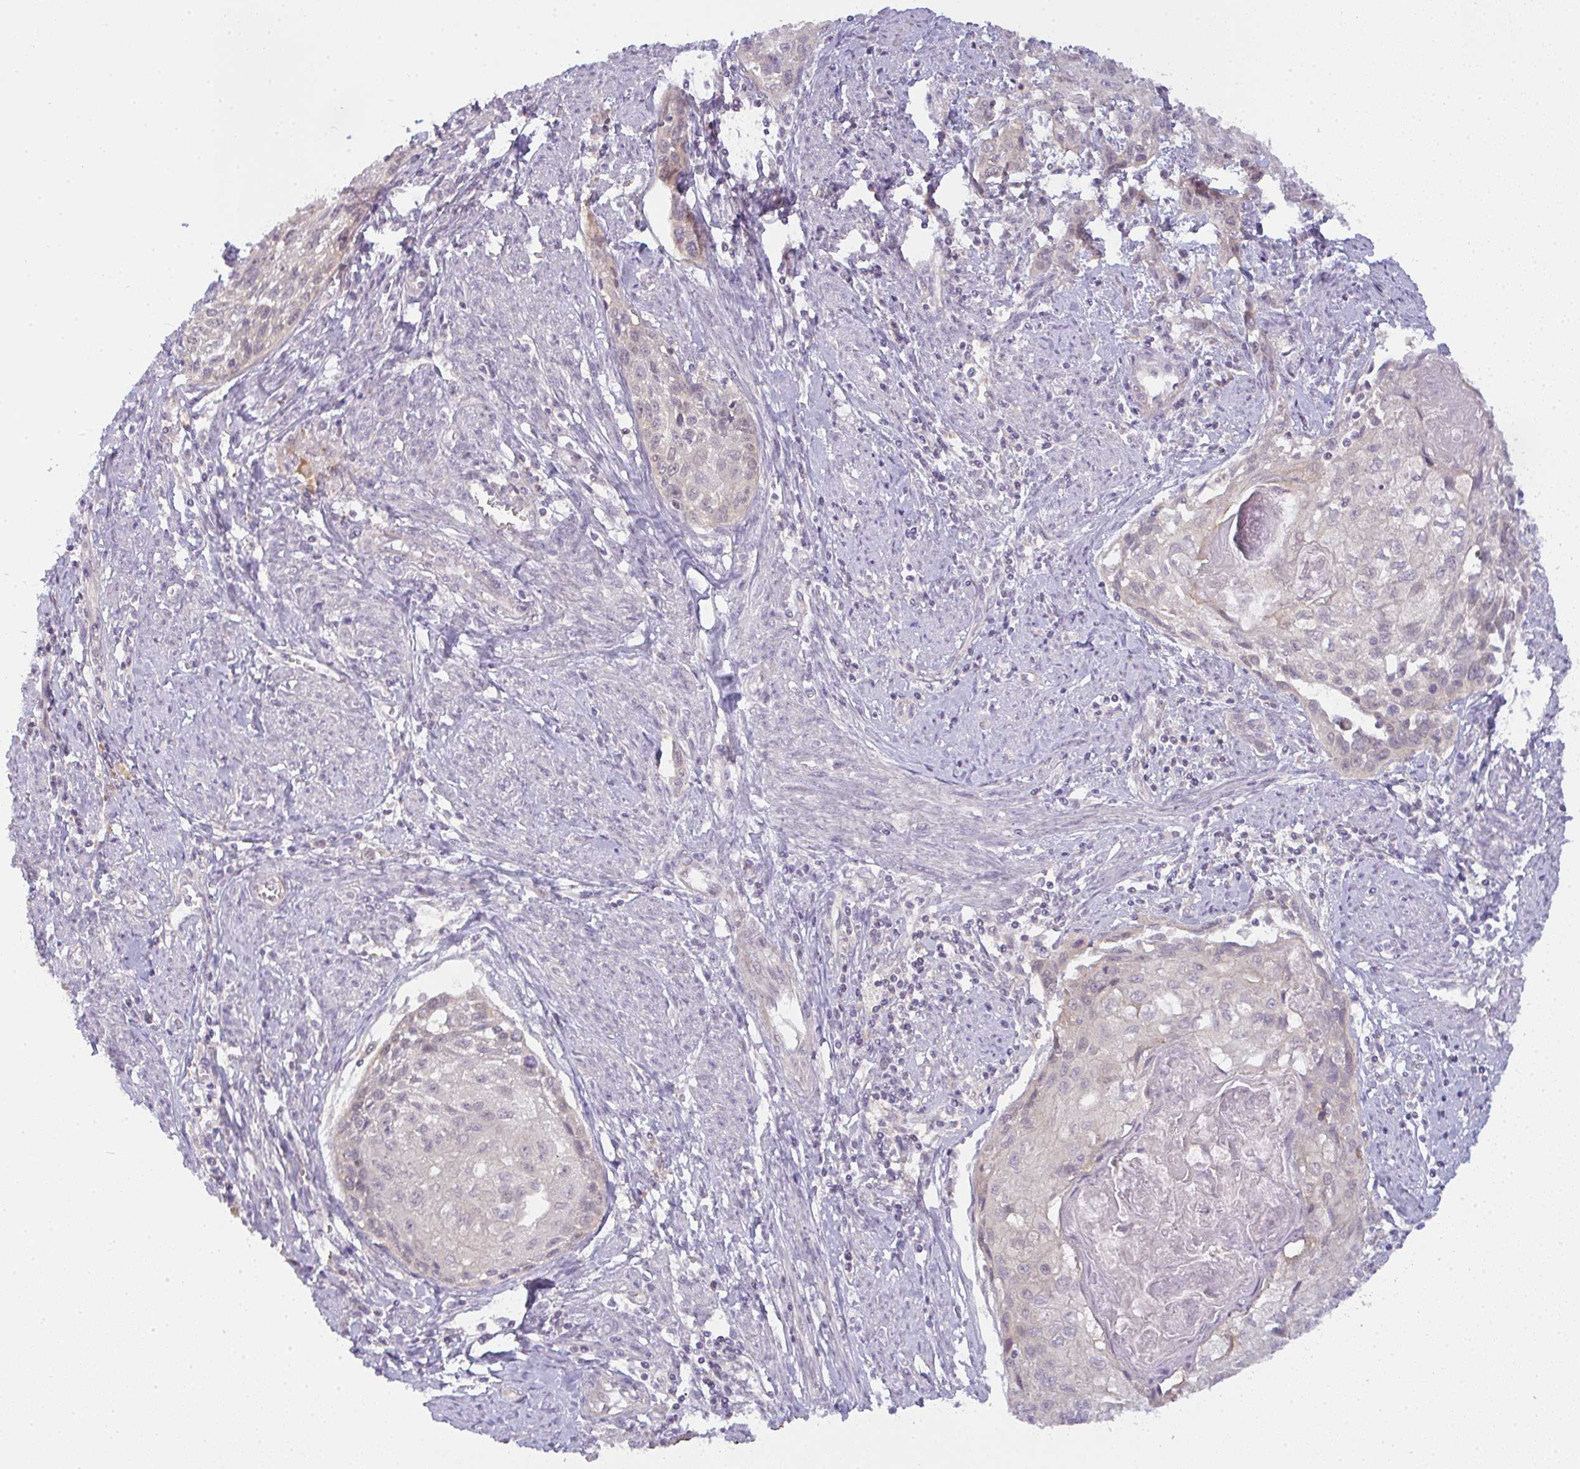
{"staining": {"intensity": "negative", "quantity": "none", "location": "none"}, "tissue": "cervical cancer", "cell_type": "Tumor cells", "image_type": "cancer", "snomed": [{"axis": "morphology", "description": "Squamous cell carcinoma, NOS"}, {"axis": "topography", "description": "Cervix"}], "caption": "Immunohistochemistry (IHC) image of human cervical cancer (squamous cell carcinoma) stained for a protein (brown), which demonstrates no expression in tumor cells.", "gene": "CSE1L", "patient": {"sex": "female", "age": 67}}